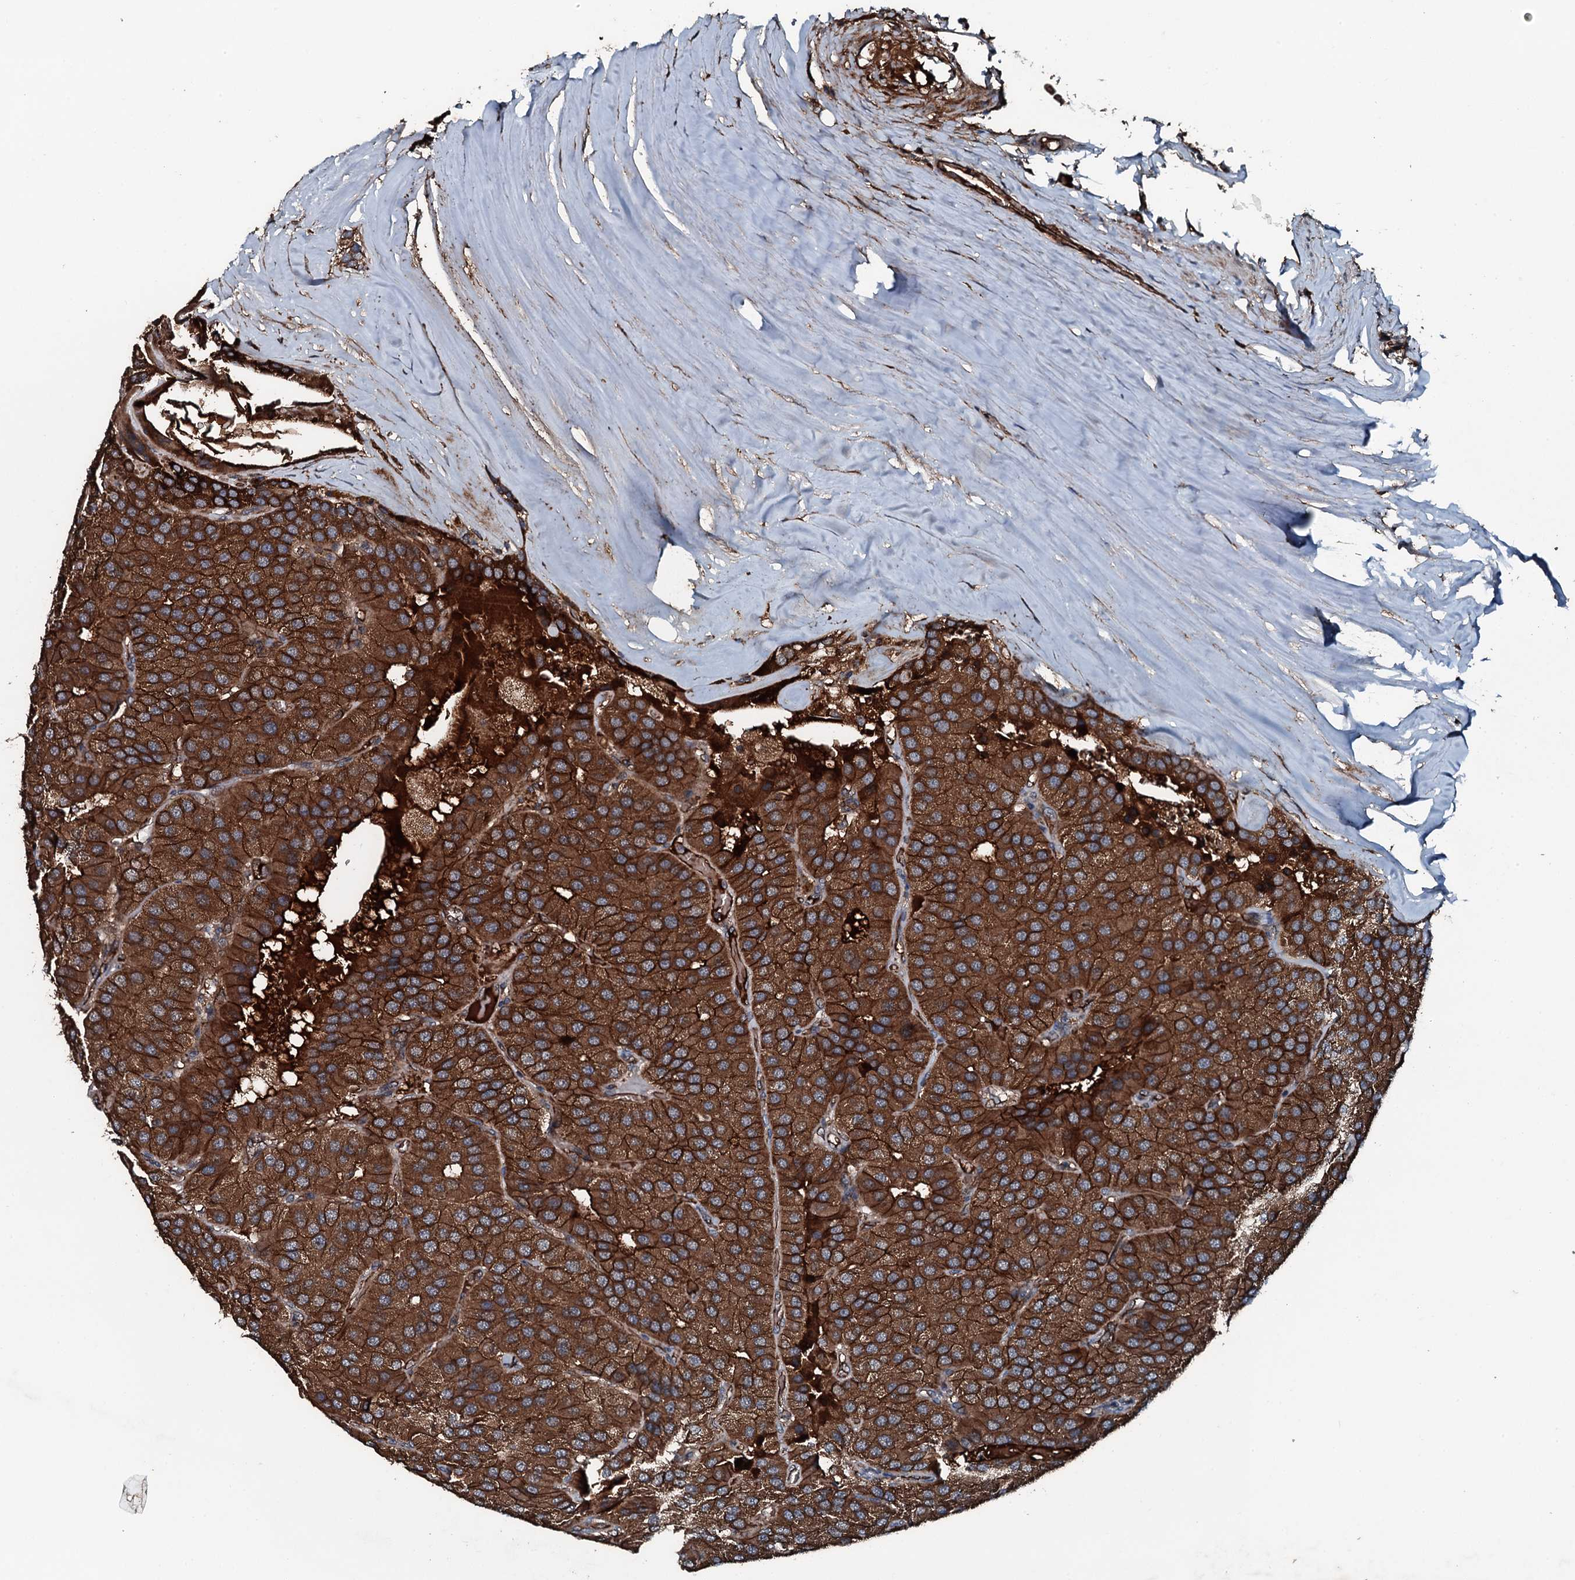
{"staining": {"intensity": "strong", "quantity": ">75%", "location": "cytoplasmic/membranous"}, "tissue": "parathyroid gland", "cell_type": "Glandular cells", "image_type": "normal", "snomed": [{"axis": "morphology", "description": "Normal tissue, NOS"}, {"axis": "morphology", "description": "Adenoma, NOS"}, {"axis": "topography", "description": "Parathyroid gland"}], "caption": "Protein expression analysis of unremarkable human parathyroid gland reveals strong cytoplasmic/membranous staining in about >75% of glandular cells. The staining was performed using DAB (3,3'-diaminobenzidine), with brown indicating positive protein expression. Nuclei are stained blue with hematoxylin.", "gene": "TRIM7", "patient": {"sex": "female", "age": 86}}